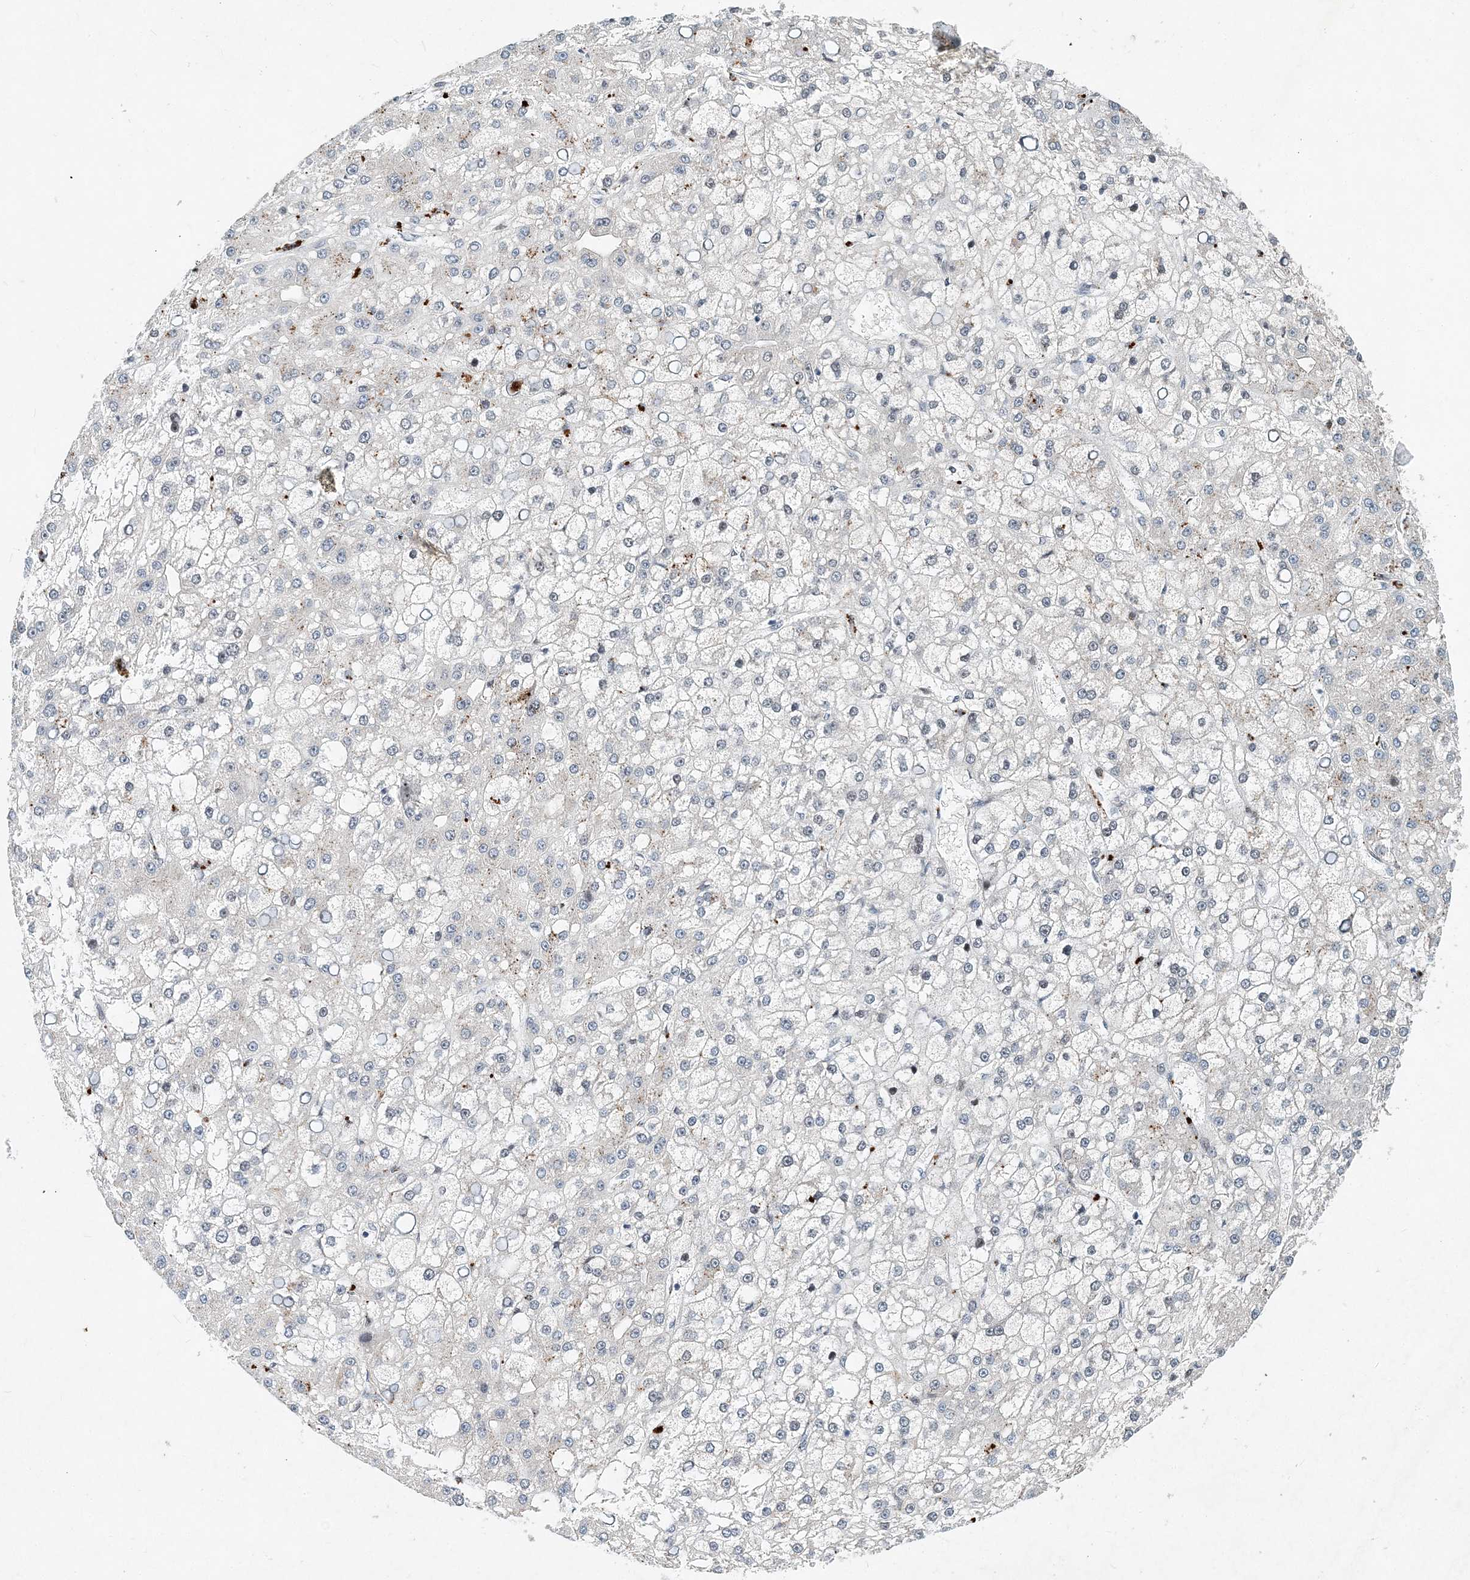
{"staining": {"intensity": "negative", "quantity": "none", "location": "none"}, "tissue": "liver cancer", "cell_type": "Tumor cells", "image_type": "cancer", "snomed": [{"axis": "morphology", "description": "Carcinoma, Hepatocellular, NOS"}, {"axis": "topography", "description": "Liver"}], "caption": "Histopathology image shows no protein positivity in tumor cells of liver hepatocellular carcinoma tissue.", "gene": "KPNA4", "patient": {"sex": "male", "age": 67}}